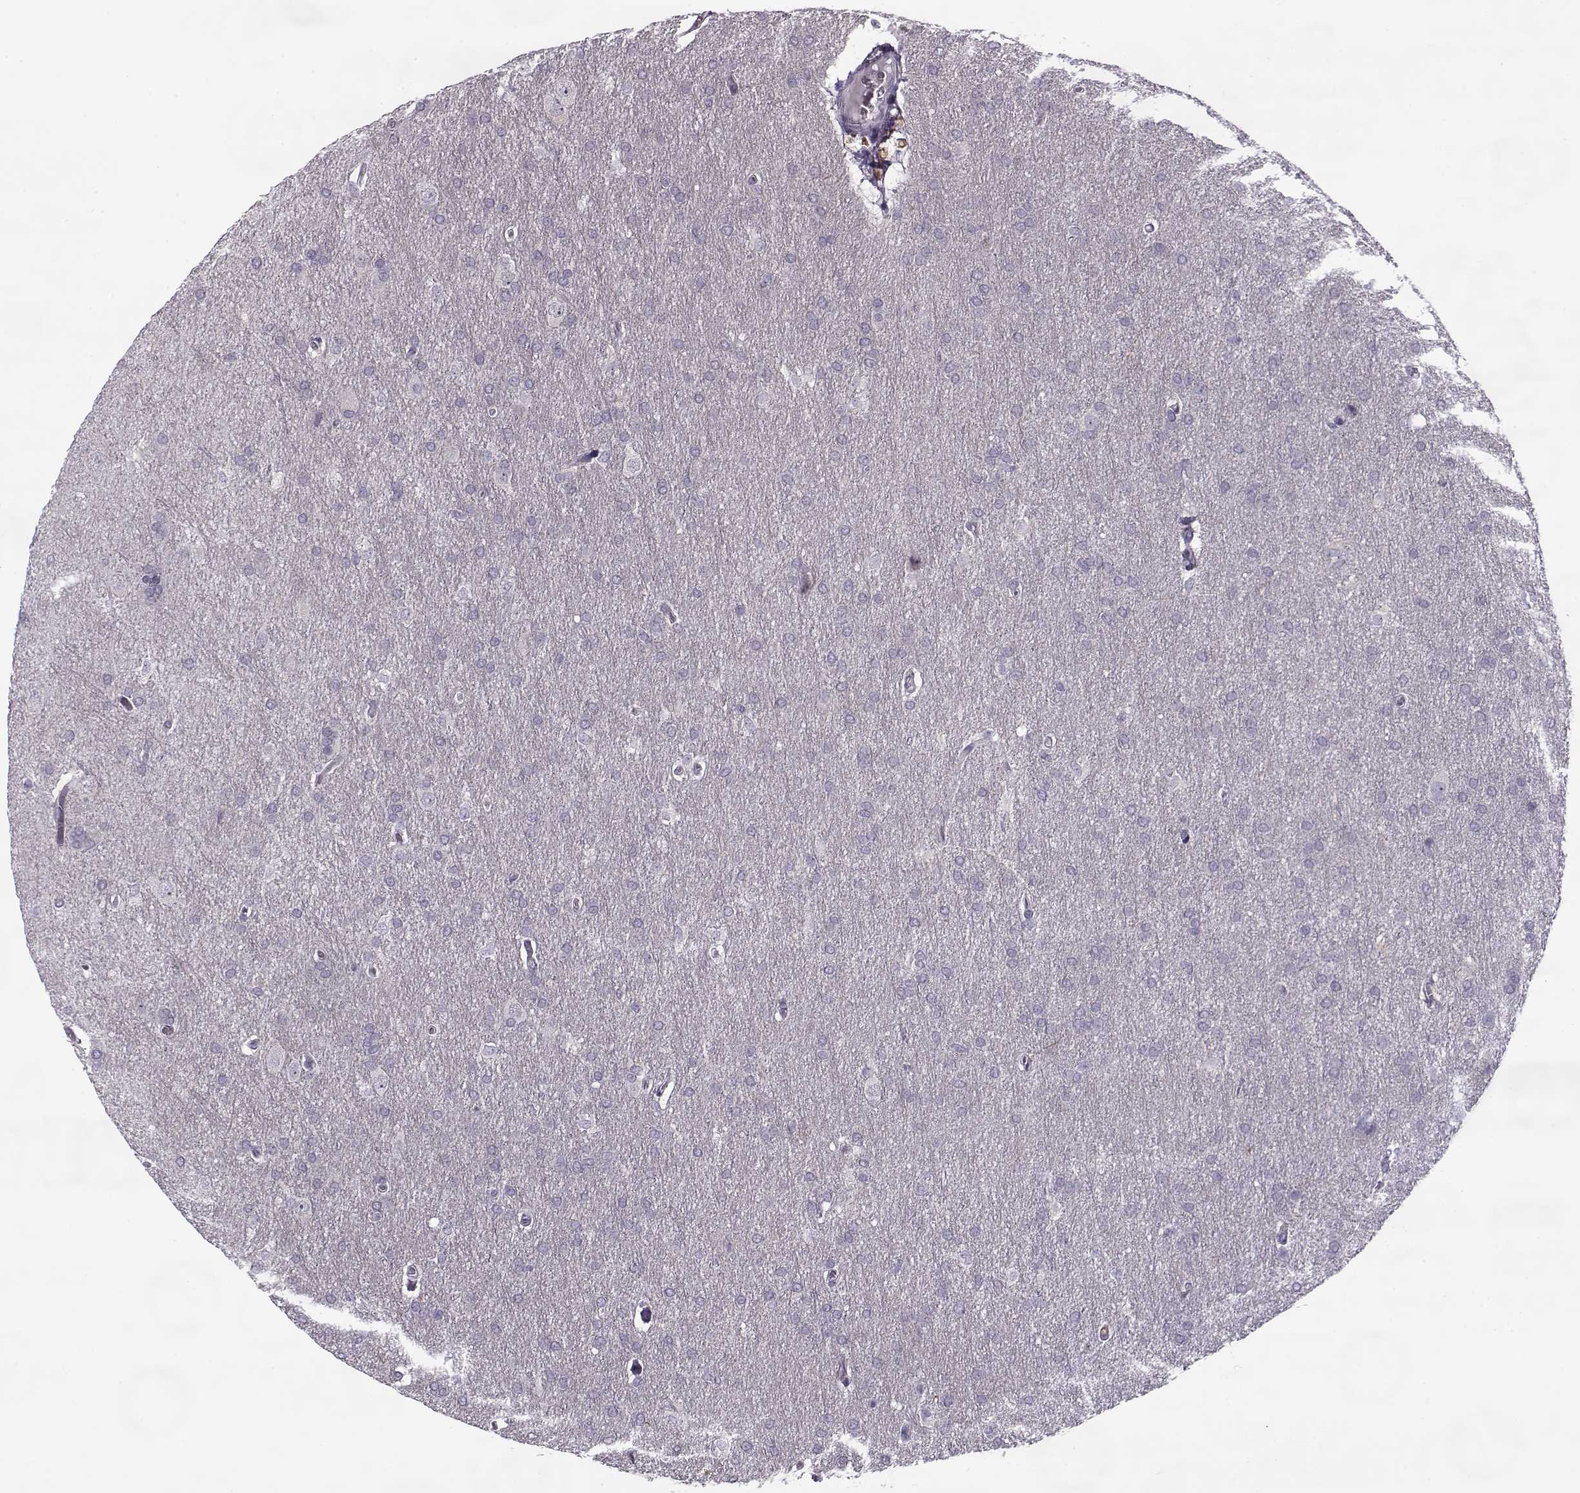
{"staining": {"intensity": "negative", "quantity": "none", "location": "none"}, "tissue": "glioma", "cell_type": "Tumor cells", "image_type": "cancer", "snomed": [{"axis": "morphology", "description": "Glioma, malignant, Low grade"}, {"axis": "topography", "description": "Brain"}], "caption": "Tumor cells are negative for brown protein staining in malignant glioma (low-grade).", "gene": "PNMT", "patient": {"sex": "female", "age": 32}}